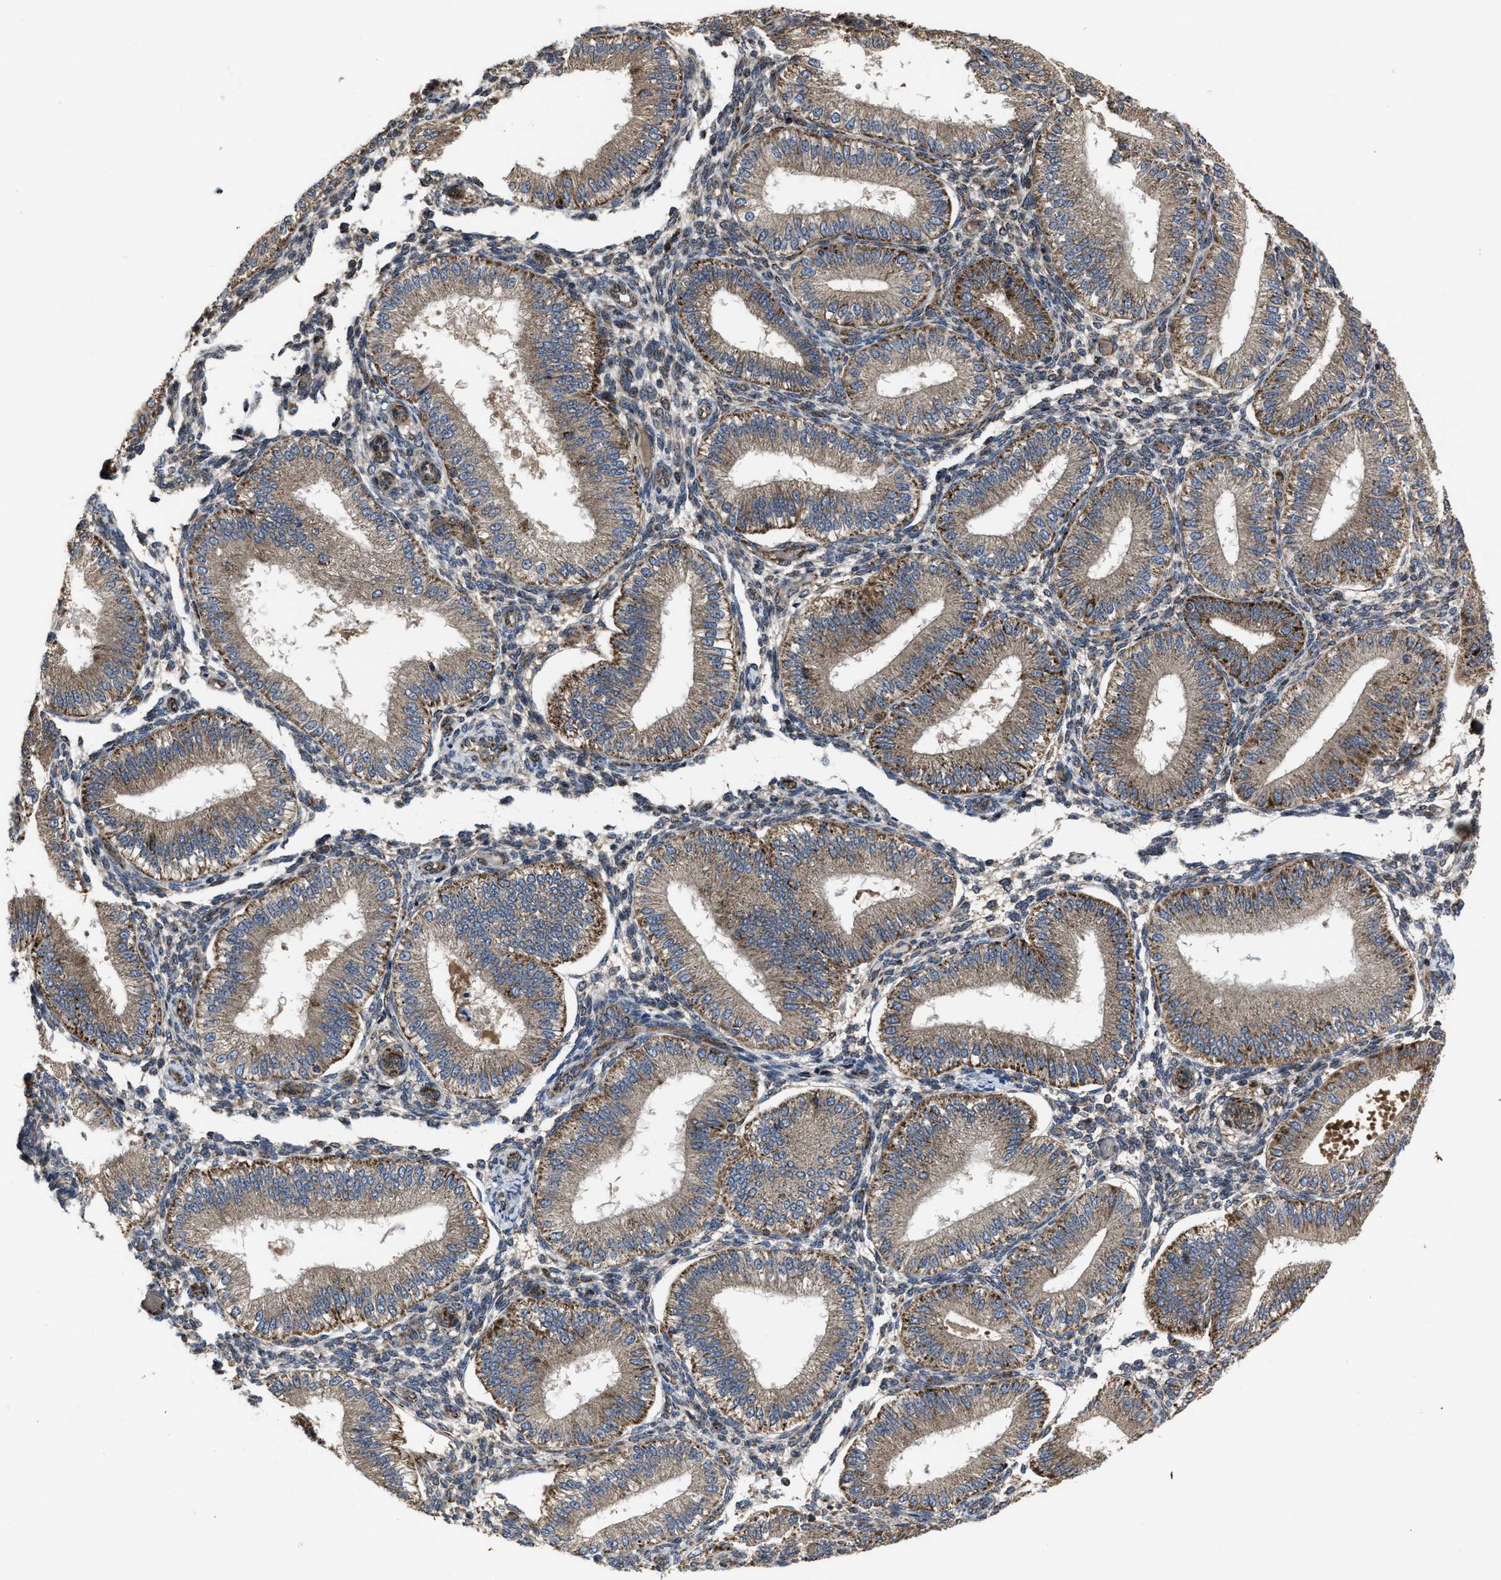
{"staining": {"intensity": "negative", "quantity": "none", "location": "none"}, "tissue": "endometrium", "cell_type": "Cells in endometrial stroma", "image_type": "normal", "snomed": [{"axis": "morphology", "description": "Normal tissue, NOS"}, {"axis": "topography", "description": "Endometrium"}], "caption": "Immunohistochemistry (IHC) of unremarkable endometrium displays no expression in cells in endometrial stroma. The staining is performed using DAB (3,3'-diaminobenzidine) brown chromogen with nuclei counter-stained in using hematoxylin.", "gene": "PASK", "patient": {"sex": "female", "age": 39}}